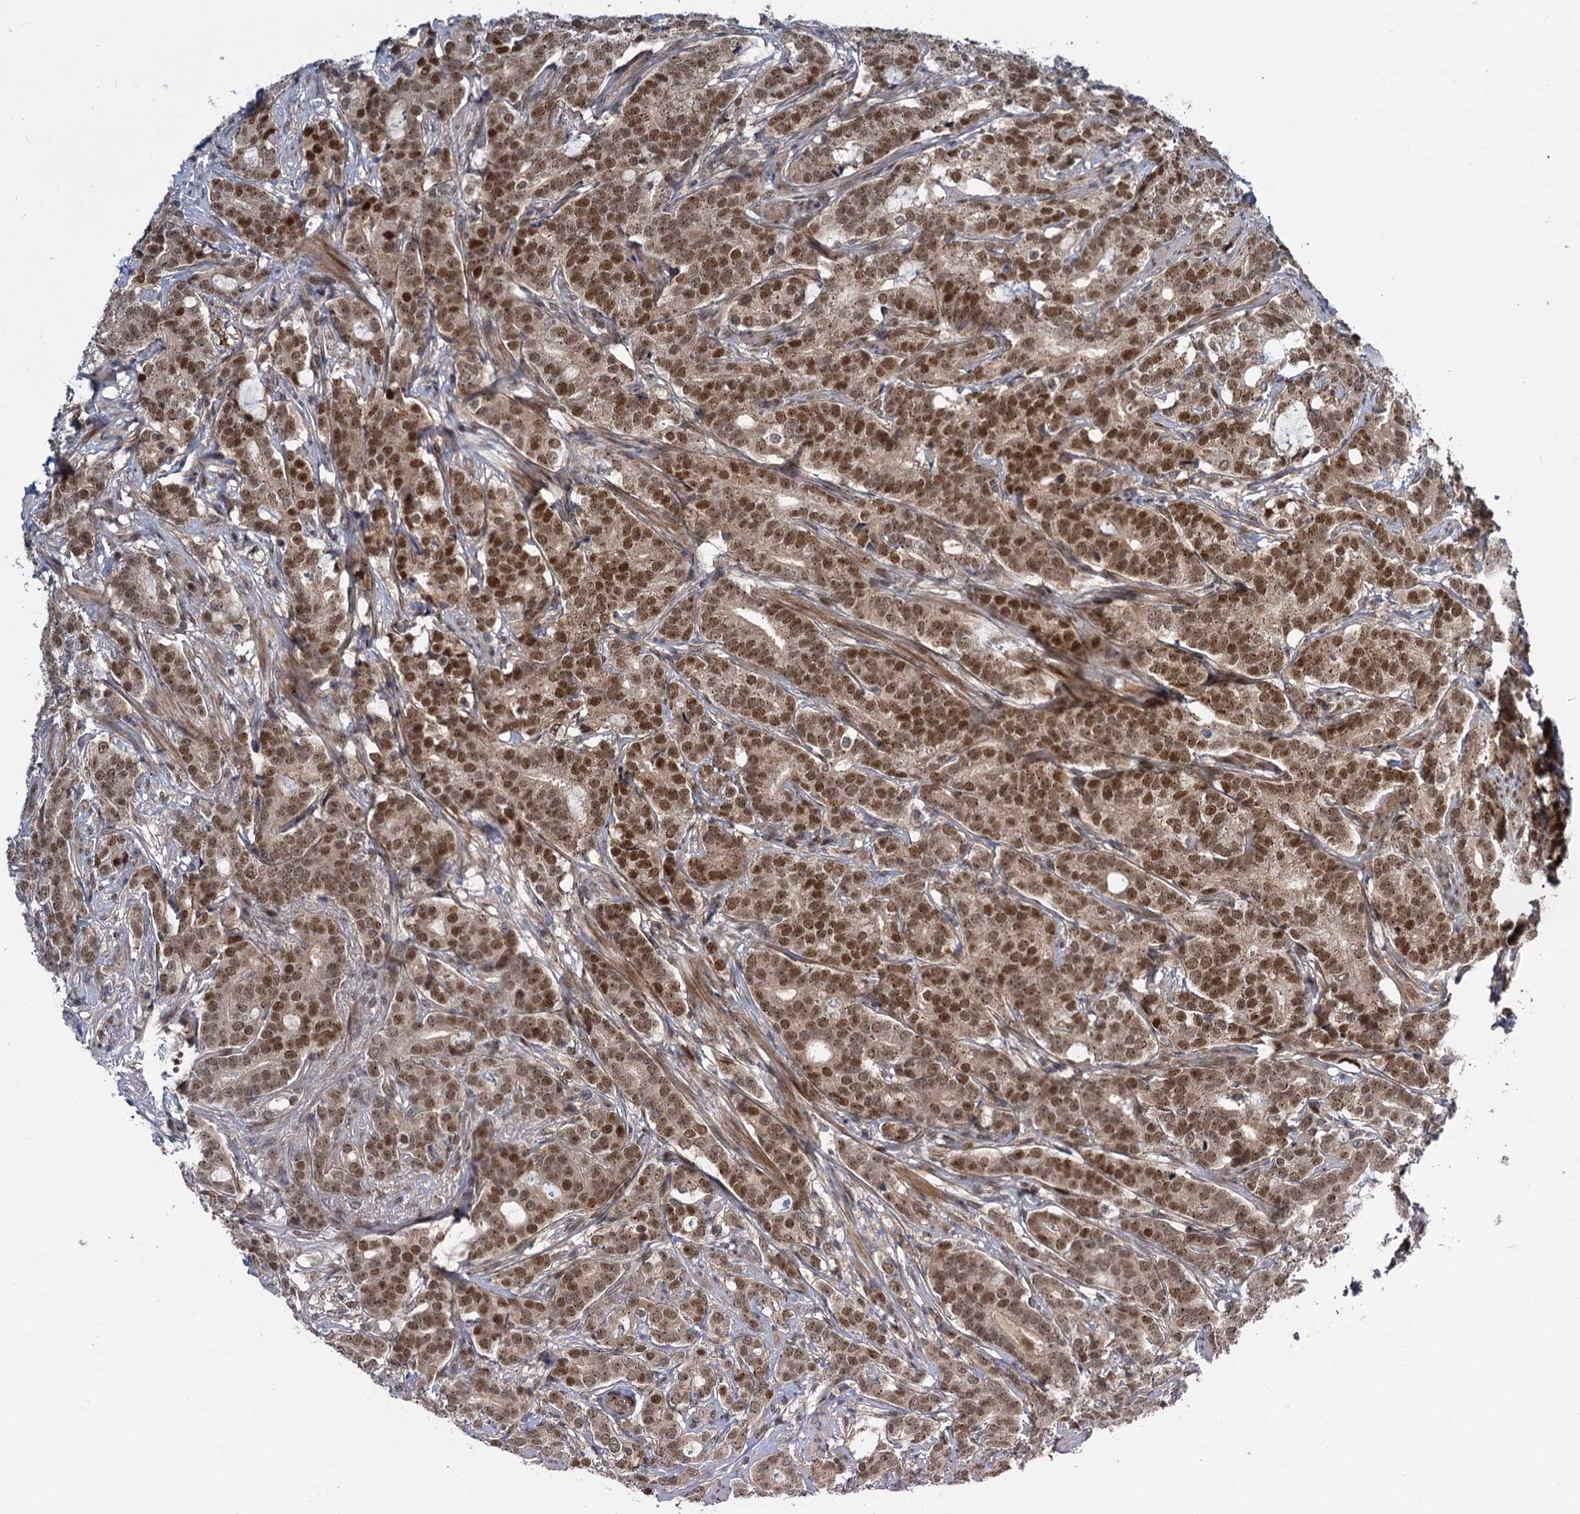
{"staining": {"intensity": "moderate", "quantity": ">75%", "location": "nuclear"}, "tissue": "prostate cancer", "cell_type": "Tumor cells", "image_type": "cancer", "snomed": [{"axis": "morphology", "description": "Adenocarcinoma, Low grade"}, {"axis": "topography", "description": "Prostate"}], "caption": "The immunohistochemical stain shows moderate nuclear expression in tumor cells of prostate cancer tissue.", "gene": "MBD6", "patient": {"sex": "male", "age": 71}}